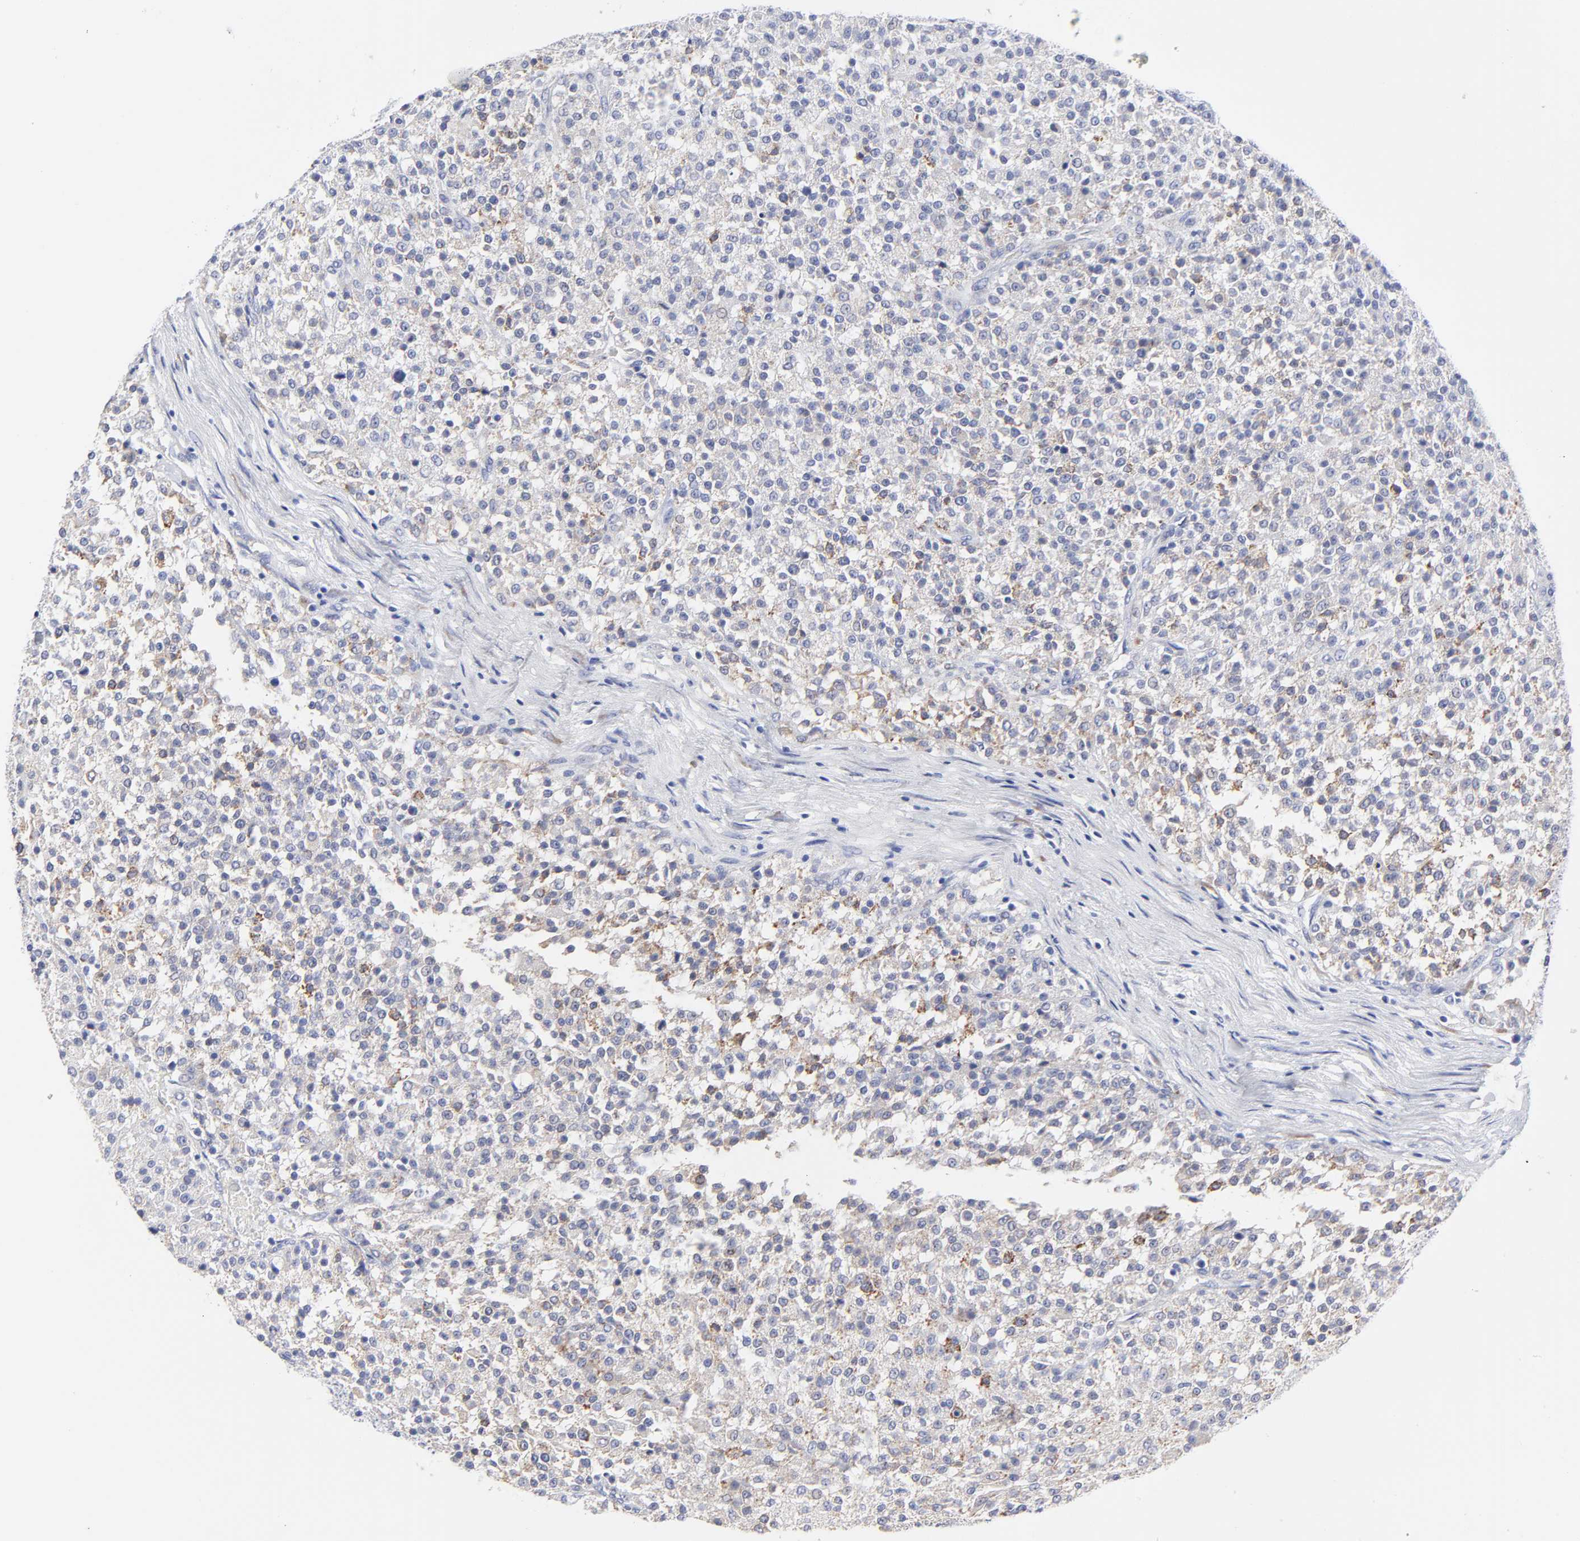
{"staining": {"intensity": "weak", "quantity": "<25%", "location": "cytoplasmic/membranous"}, "tissue": "testis cancer", "cell_type": "Tumor cells", "image_type": "cancer", "snomed": [{"axis": "morphology", "description": "Seminoma, NOS"}, {"axis": "topography", "description": "Testis"}], "caption": "Photomicrograph shows no protein positivity in tumor cells of testis cancer (seminoma) tissue.", "gene": "DUSP9", "patient": {"sex": "male", "age": 59}}